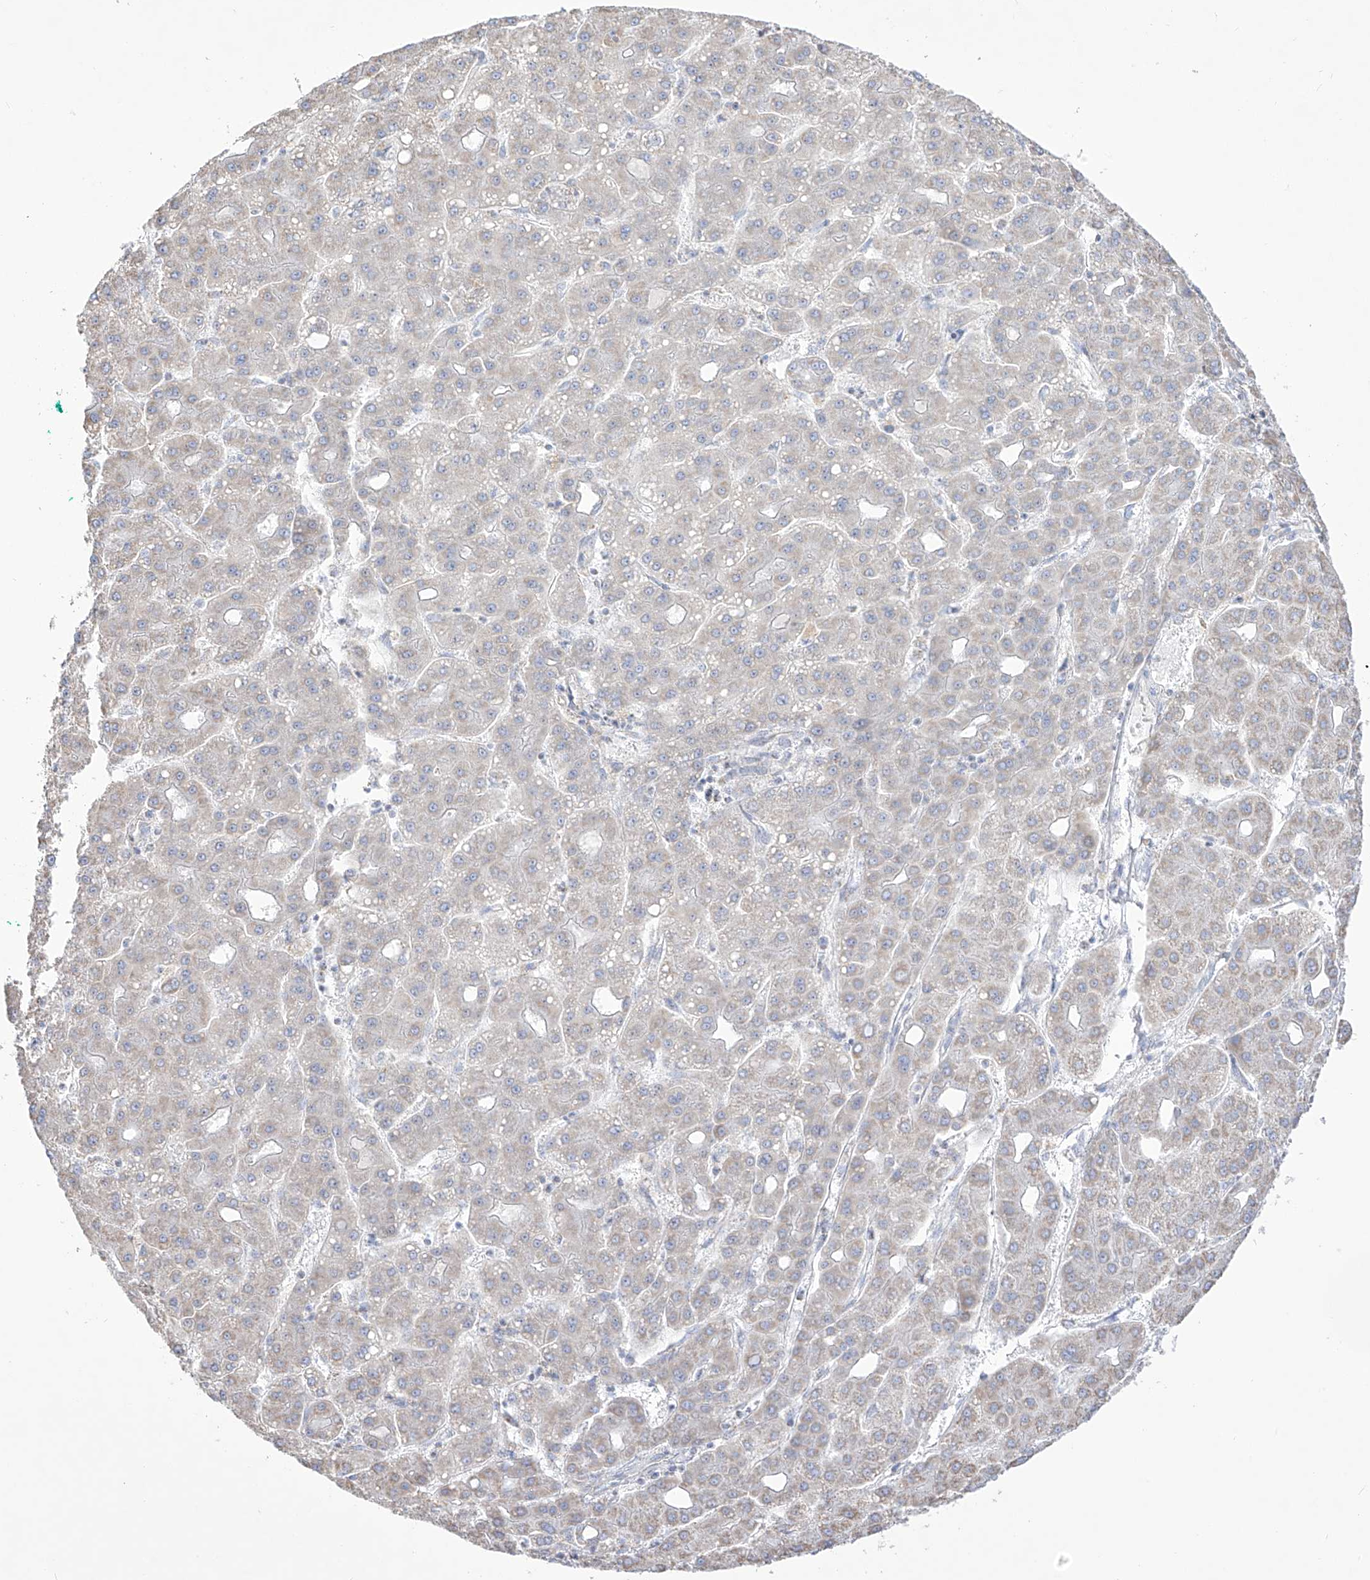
{"staining": {"intensity": "negative", "quantity": "none", "location": "none"}, "tissue": "liver cancer", "cell_type": "Tumor cells", "image_type": "cancer", "snomed": [{"axis": "morphology", "description": "Carcinoma, Hepatocellular, NOS"}, {"axis": "topography", "description": "Liver"}], "caption": "This micrograph is of liver cancer (hepatocellular carcinoma) stained with immunohistochemistry (IHC) to label a protein in brown with the nuclei are counter-stained blue. There is no staining in tumor cells. Nuclei are stained in blue.", "gene": "RCHY1", "patient": {"sex": "male", "age": 65}}